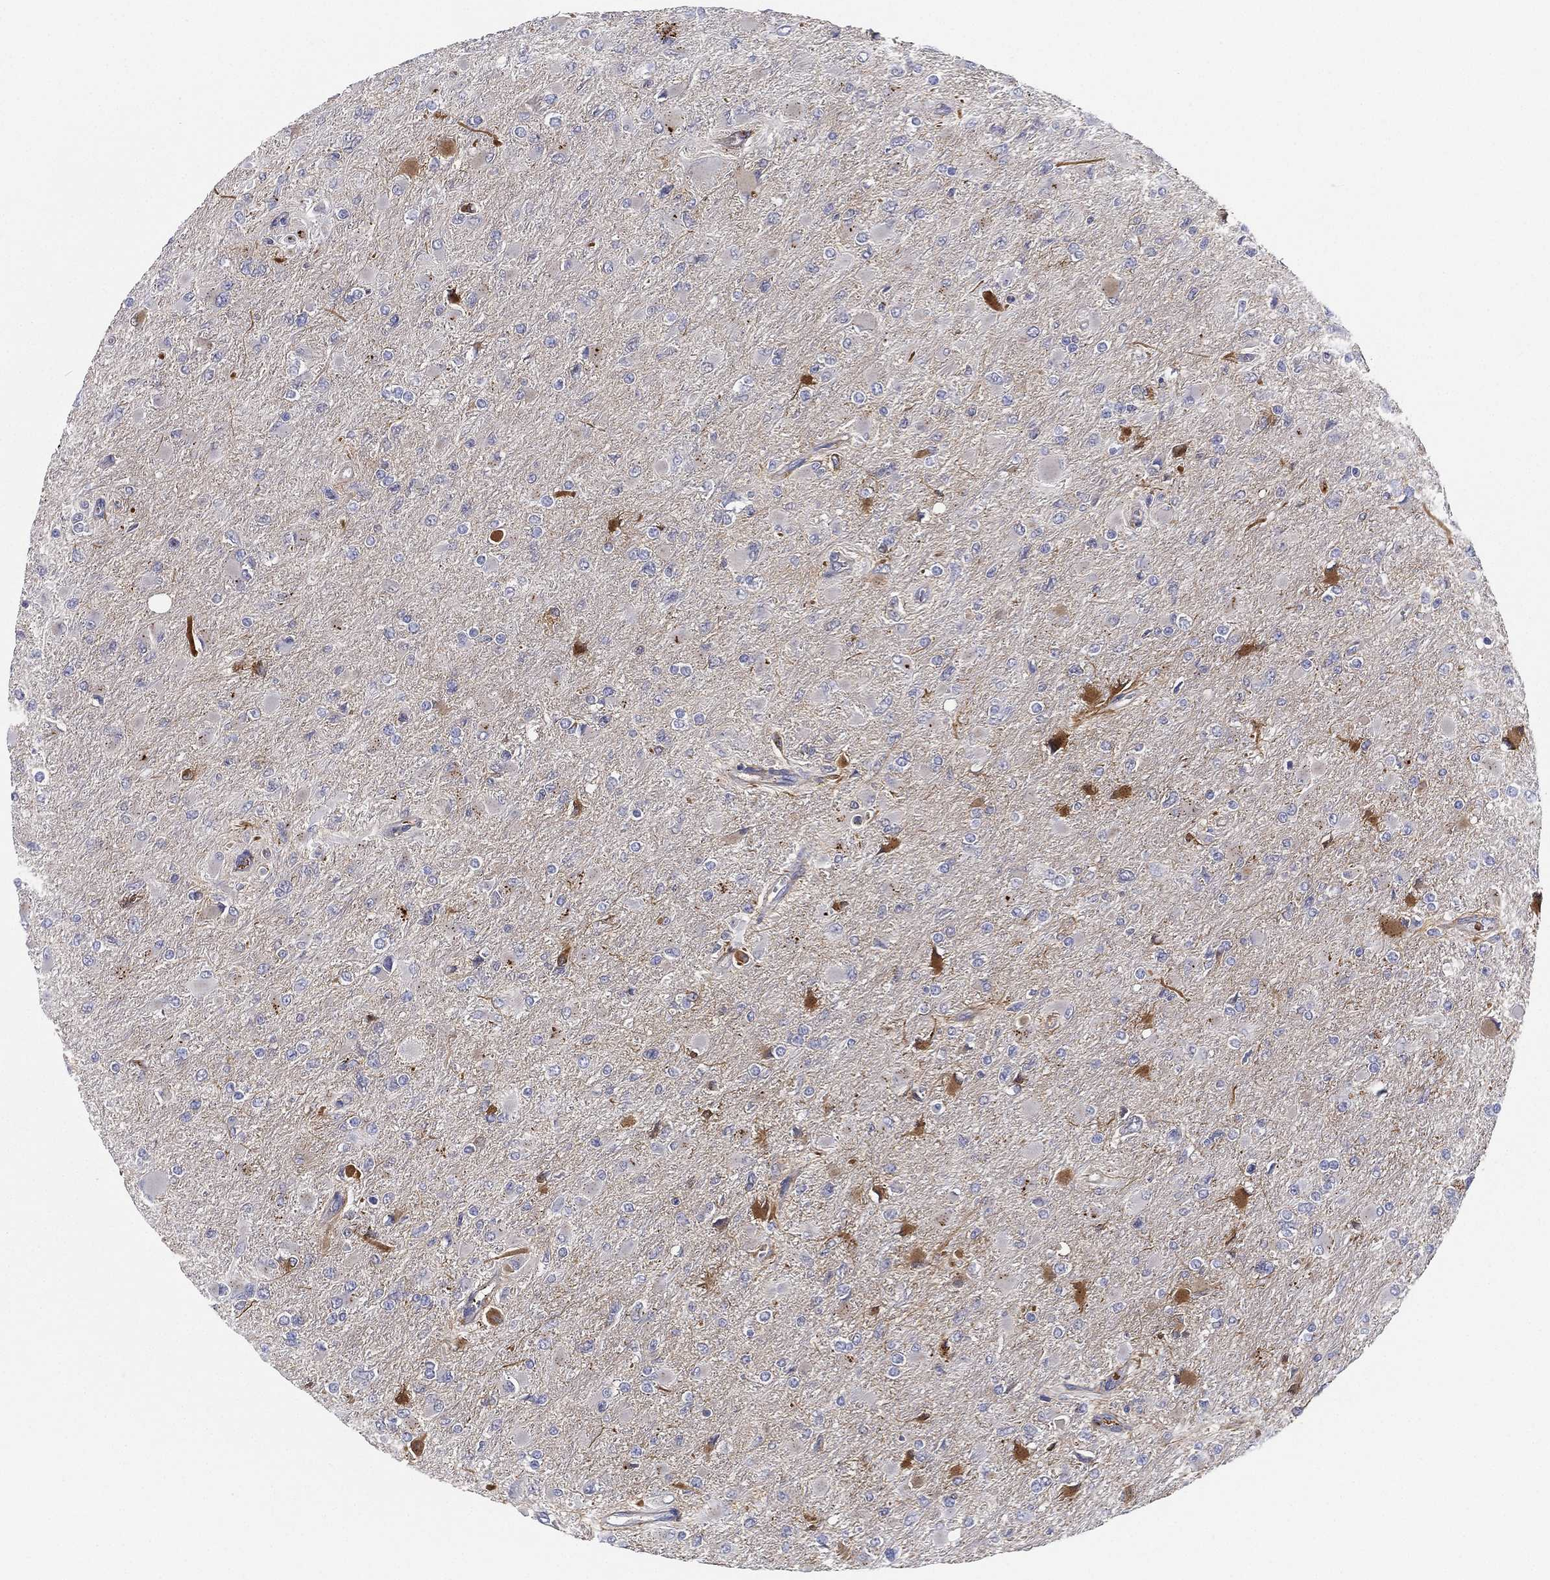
{"staining": {"intensity": "moderate", "quantity": "25%-75%", "location": "cytoplasmic/membranous"}, "tissue": "glioma", "cell_type": "Tumor cells", "image_type": "cancer", "snomed": [{"axis": "morphology", "description": "Glioma, malignant, High grade"}, {"axis": "topography", "description": "Cerebral cortex"}], "caption": "Immunohistochemical staining of glioma displays medium levels of moderate cytoplasmic/membranous staining in approximately 25%-75% of tumor cells.", "gene": "IFNB1", "patient": {"sex": "female", "age": 36}}